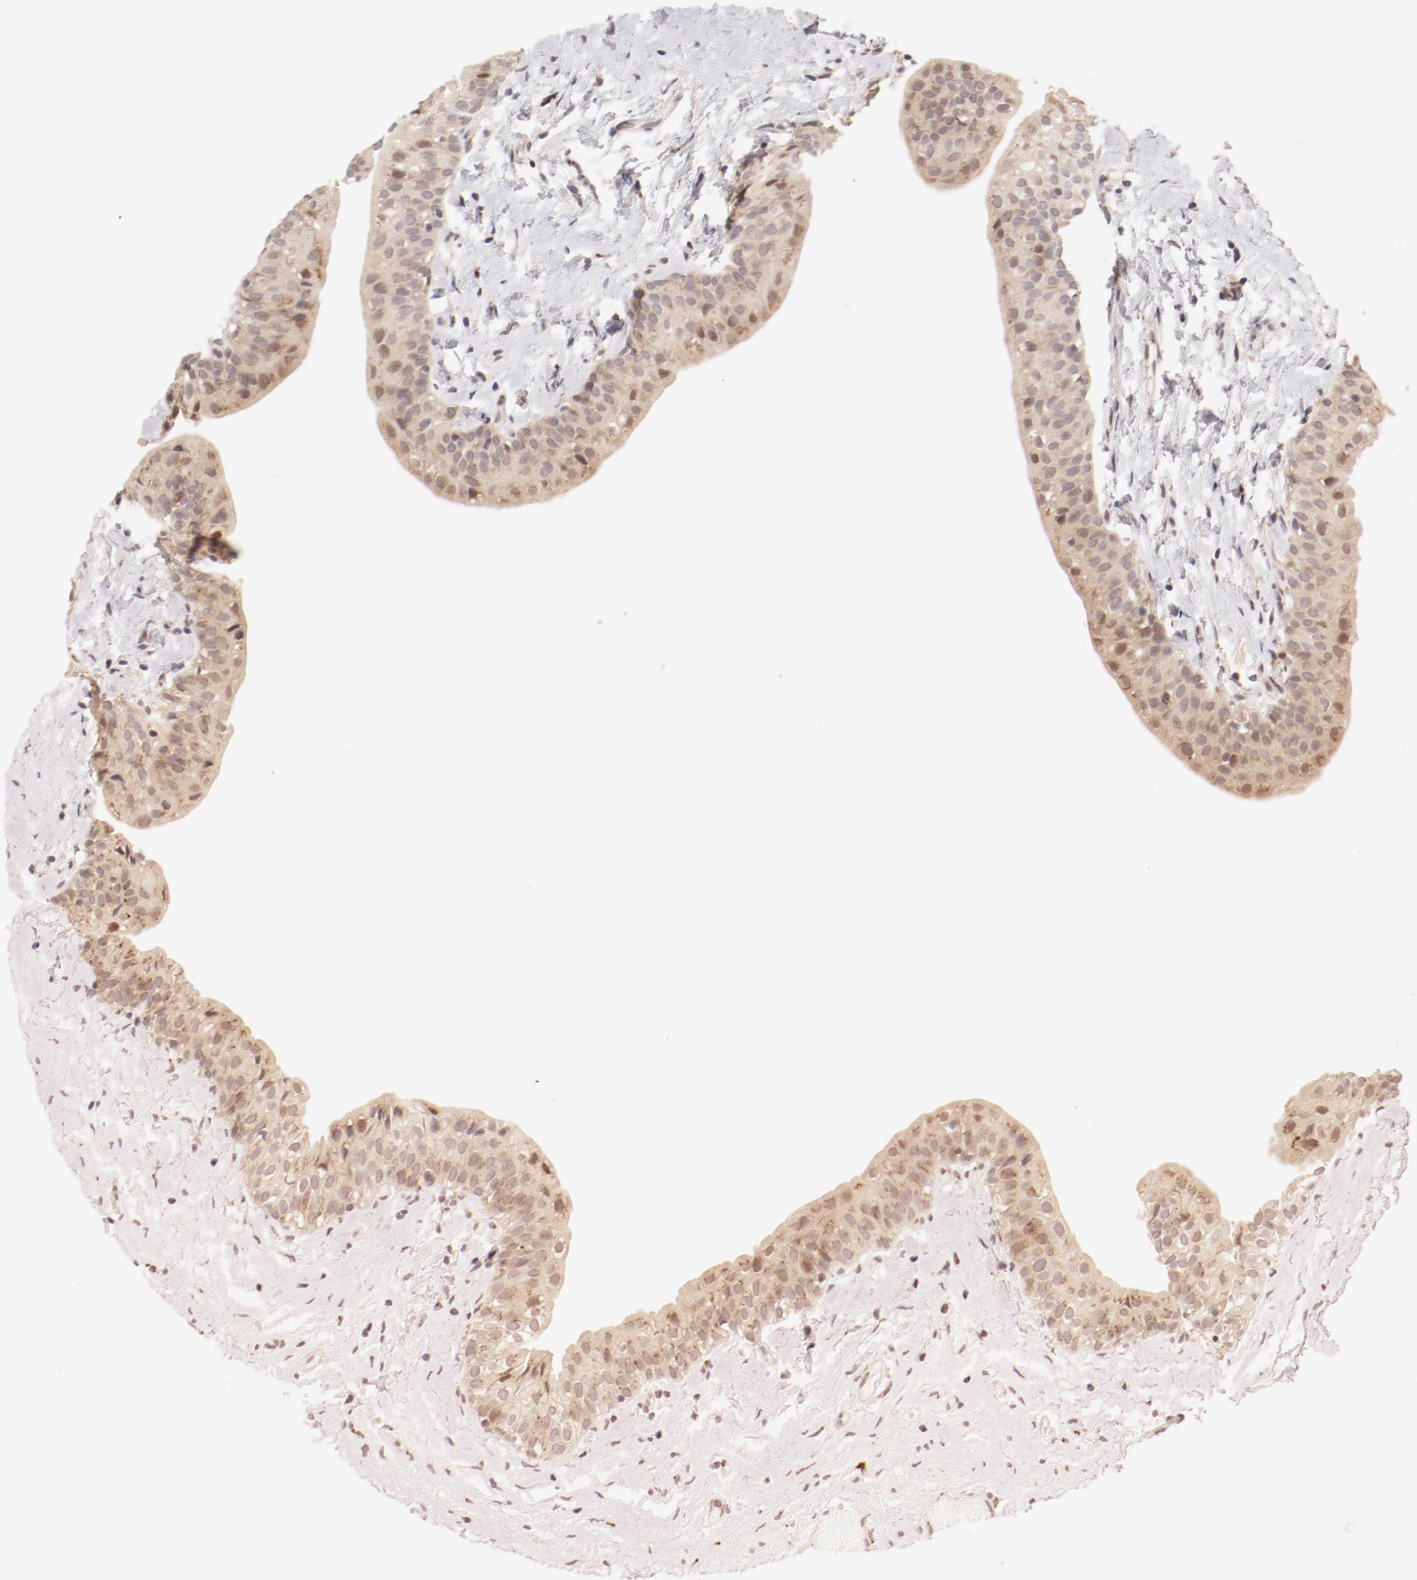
{"staining": {"intensity": "weak", "quantity": ">75%", "location": "cytoplasmic/membranous"}, "tissue": "urinary bladder", "cell_type": "Urothelial cells", "image_type": "normal", "snomed": [{"axis": "morphology", "description": "Normal tissue, NOS"}, {"axis": "topography", "description": "Urinary bladder"}], "caption": "Immunohistochemistry (DAB (3,3'-diaminobenzidine)) staining of unremarkable human urinary bladder displays weak cytoplasmic/membranous protein staining in approximately >75% of urothelial cells.", "gene": "RPL12", "patient": {"sex": "male", "age": 59}}